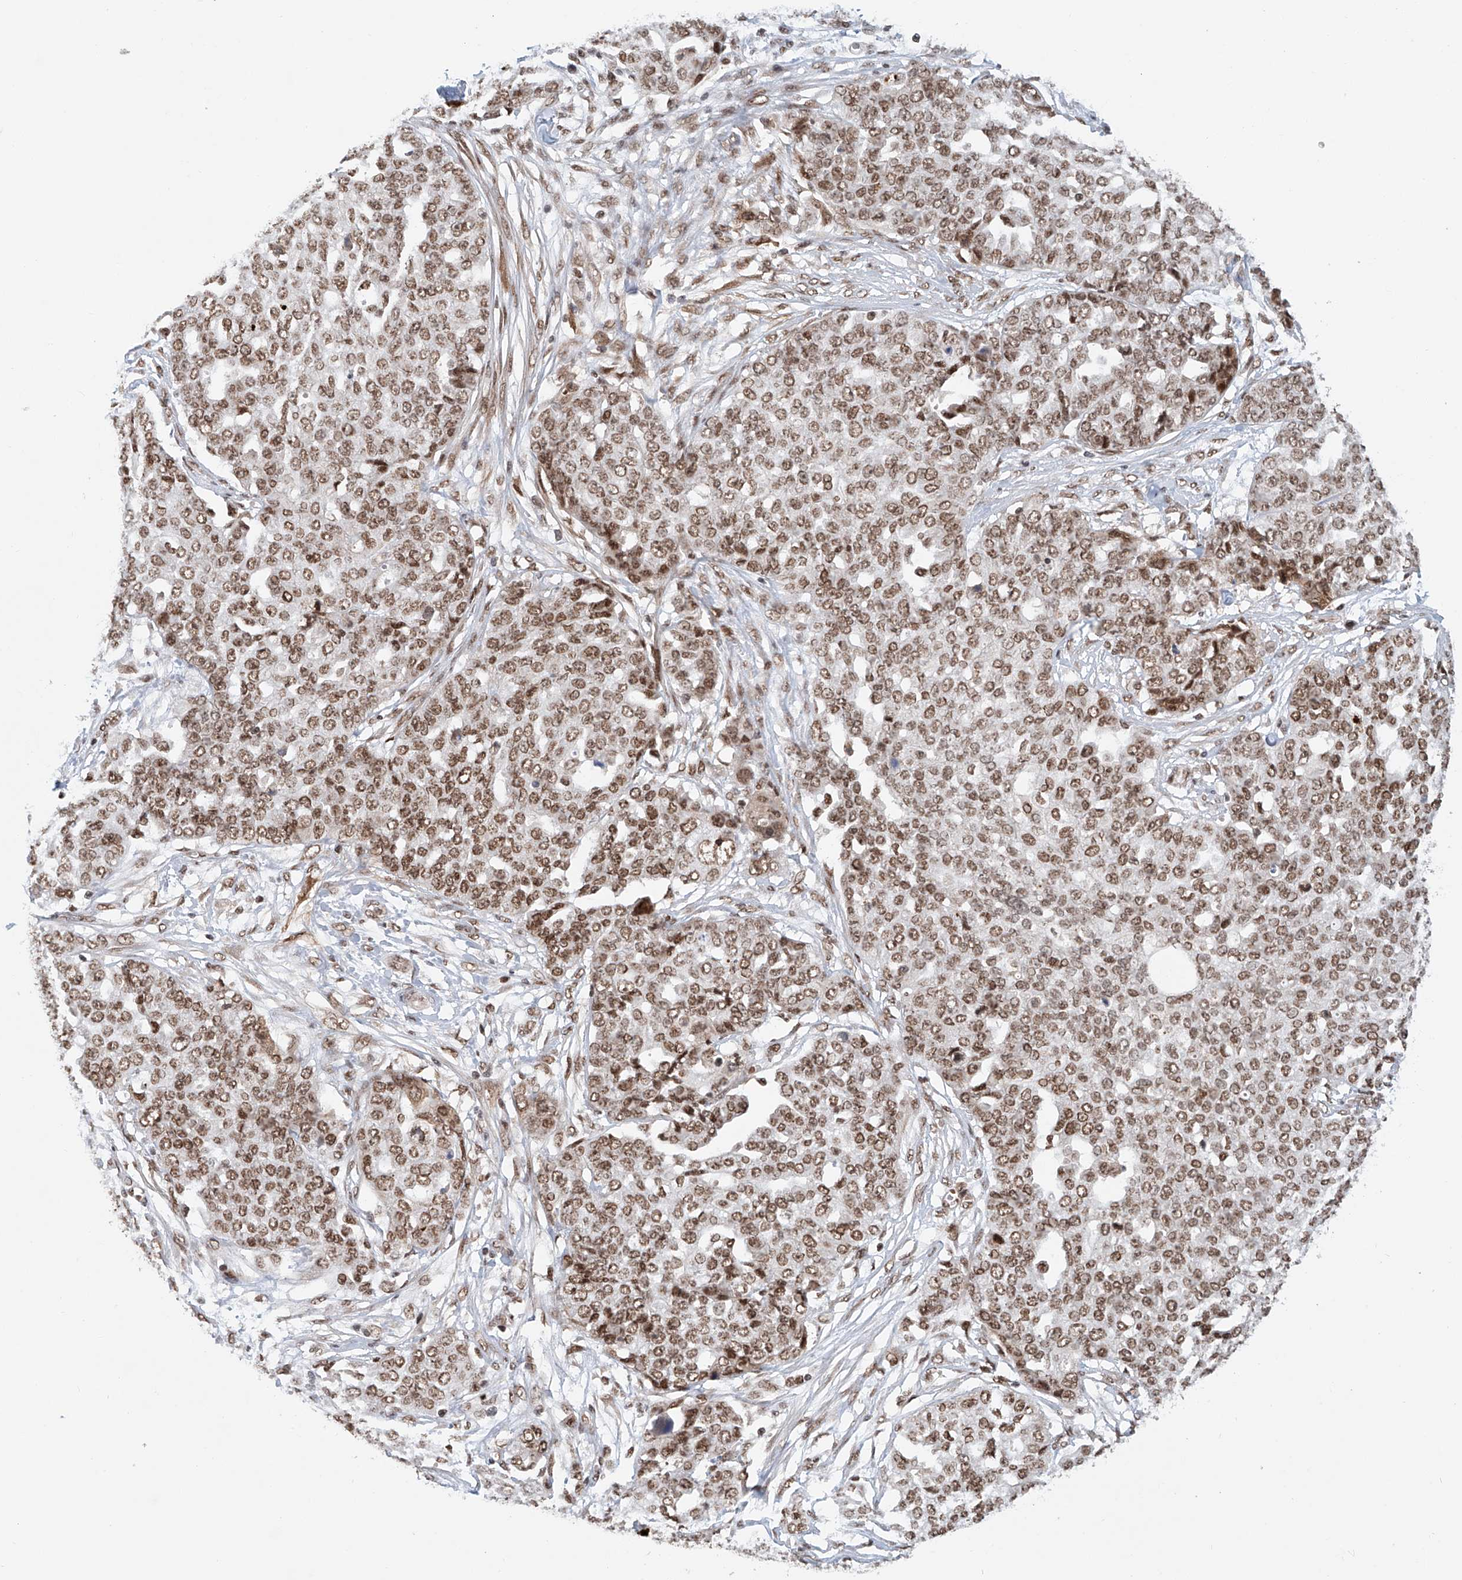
{"staining": {"intensity": "moderate", "quantity": ">75%", "location": "nuclear"}, "tissue": "ovarian cancer", "cell_type": "Tumor cells", "image_type": "cancer", "snomed": [{"axis": "morphology", "description": "Cystadenocarcinoma, serous, NOS"}, {"axis": "topography", "description": "Soft tissue"}, {"axis": "topography", "description": "Ovary"}], "caption": "A histopathology image of ovarian cancer (serous cystadenocarcinoma) stained for a protein shows moderate nuclear brown staining in tumor cells. (DAB IHC, brown staining for protein, blue staining for nuclei).", "gene": "ZNF470", "patient": {"sex": "female", "age": 57}}